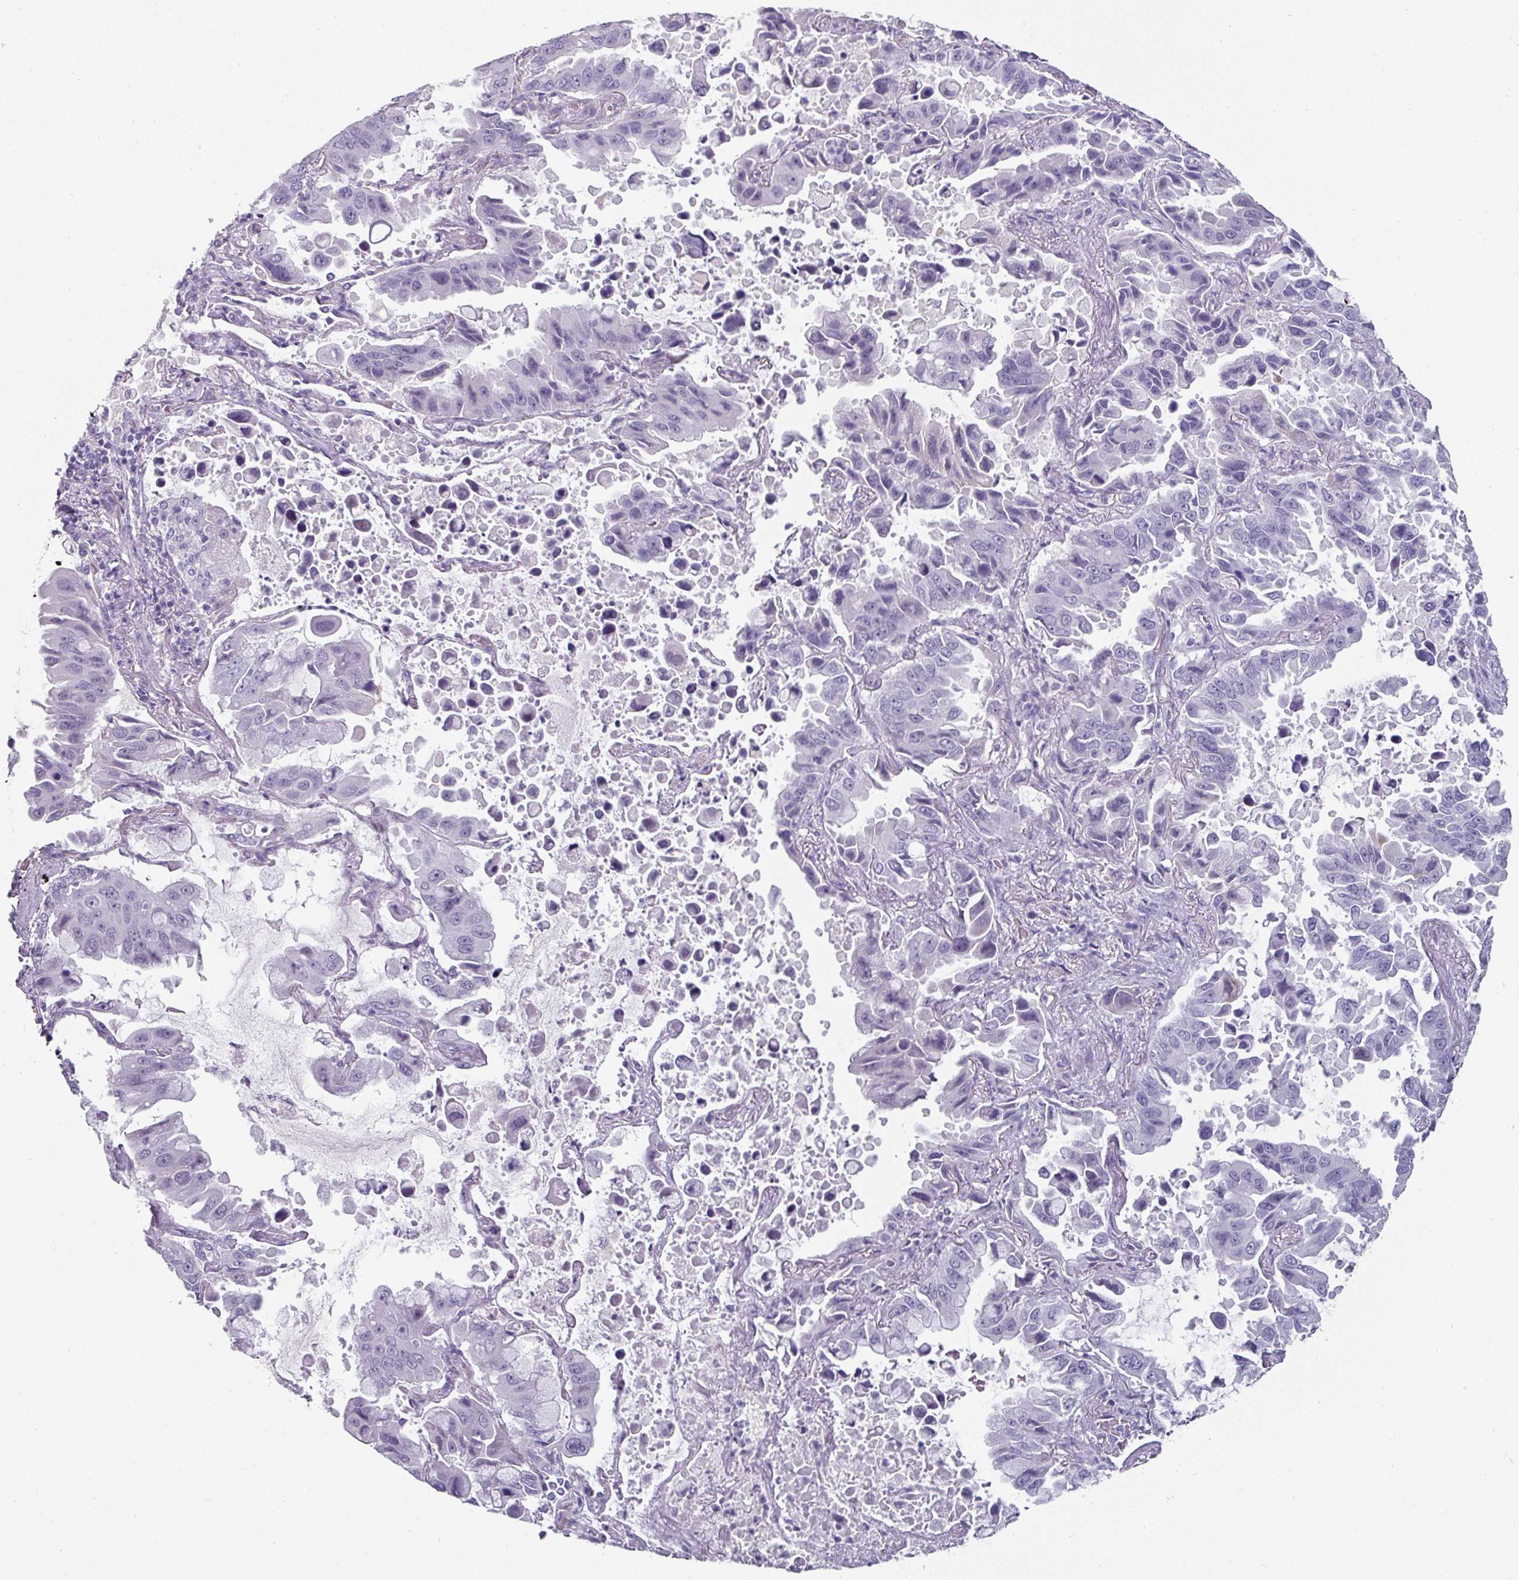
{"staining": {"intensity": "negative", "quantity": "none", "location": "none"}, "tissue": "lung cancer", "cell_type": "Tumor cells", "image_type": "cancer", "snomed": [{"axis": "morphology", "description": "Adenocarcinoma, NOS"}, {"axis": "topography", "description": "Lung"}], "caption": "Immunohistochemistry of human lung cancer (adenocarcinoma) shows no expression in tumor cells.", "gene": "EYA3", "patient": {"sex": "male", "age": 64}}